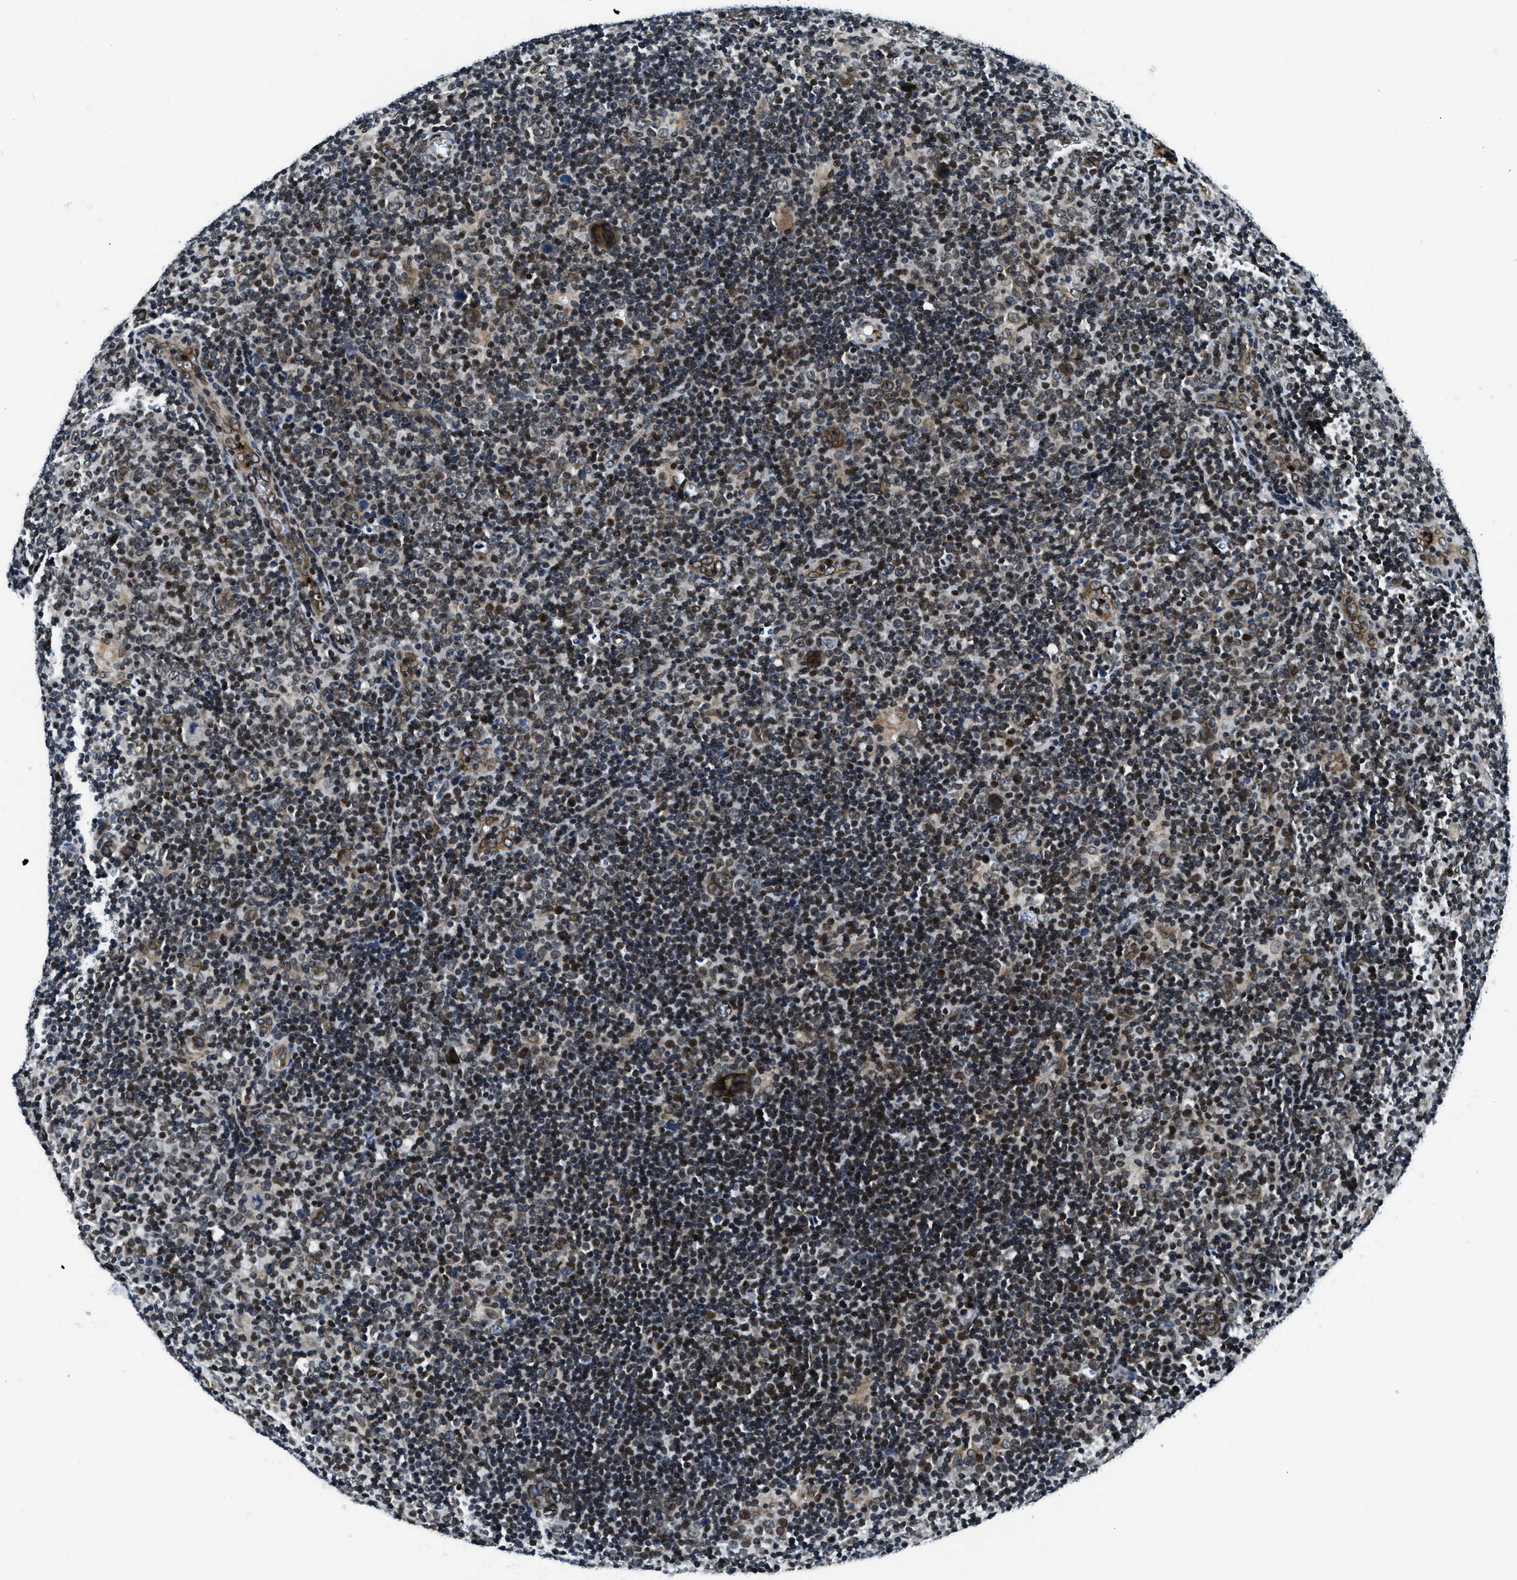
{"staining": {"intensity": "moderate", "quantity": "25%-75%", "location": "nuclear"}, "tissue": "lymphoma", "cell_type": "Tumor cells", "image_type": "cancer", "snomed": [{"axis": "morphology", "description": "Hodgkin's disease, NOS"}, {"axis": "topography", "description": "Lymph node"}], "caption": "This is an image of IHC staining of lymphoma, which shows moderate positivity in the nuclear of tumor cells.", "gene": "ZC3HC1", "patient": {"sex": "female", "age": 57}}